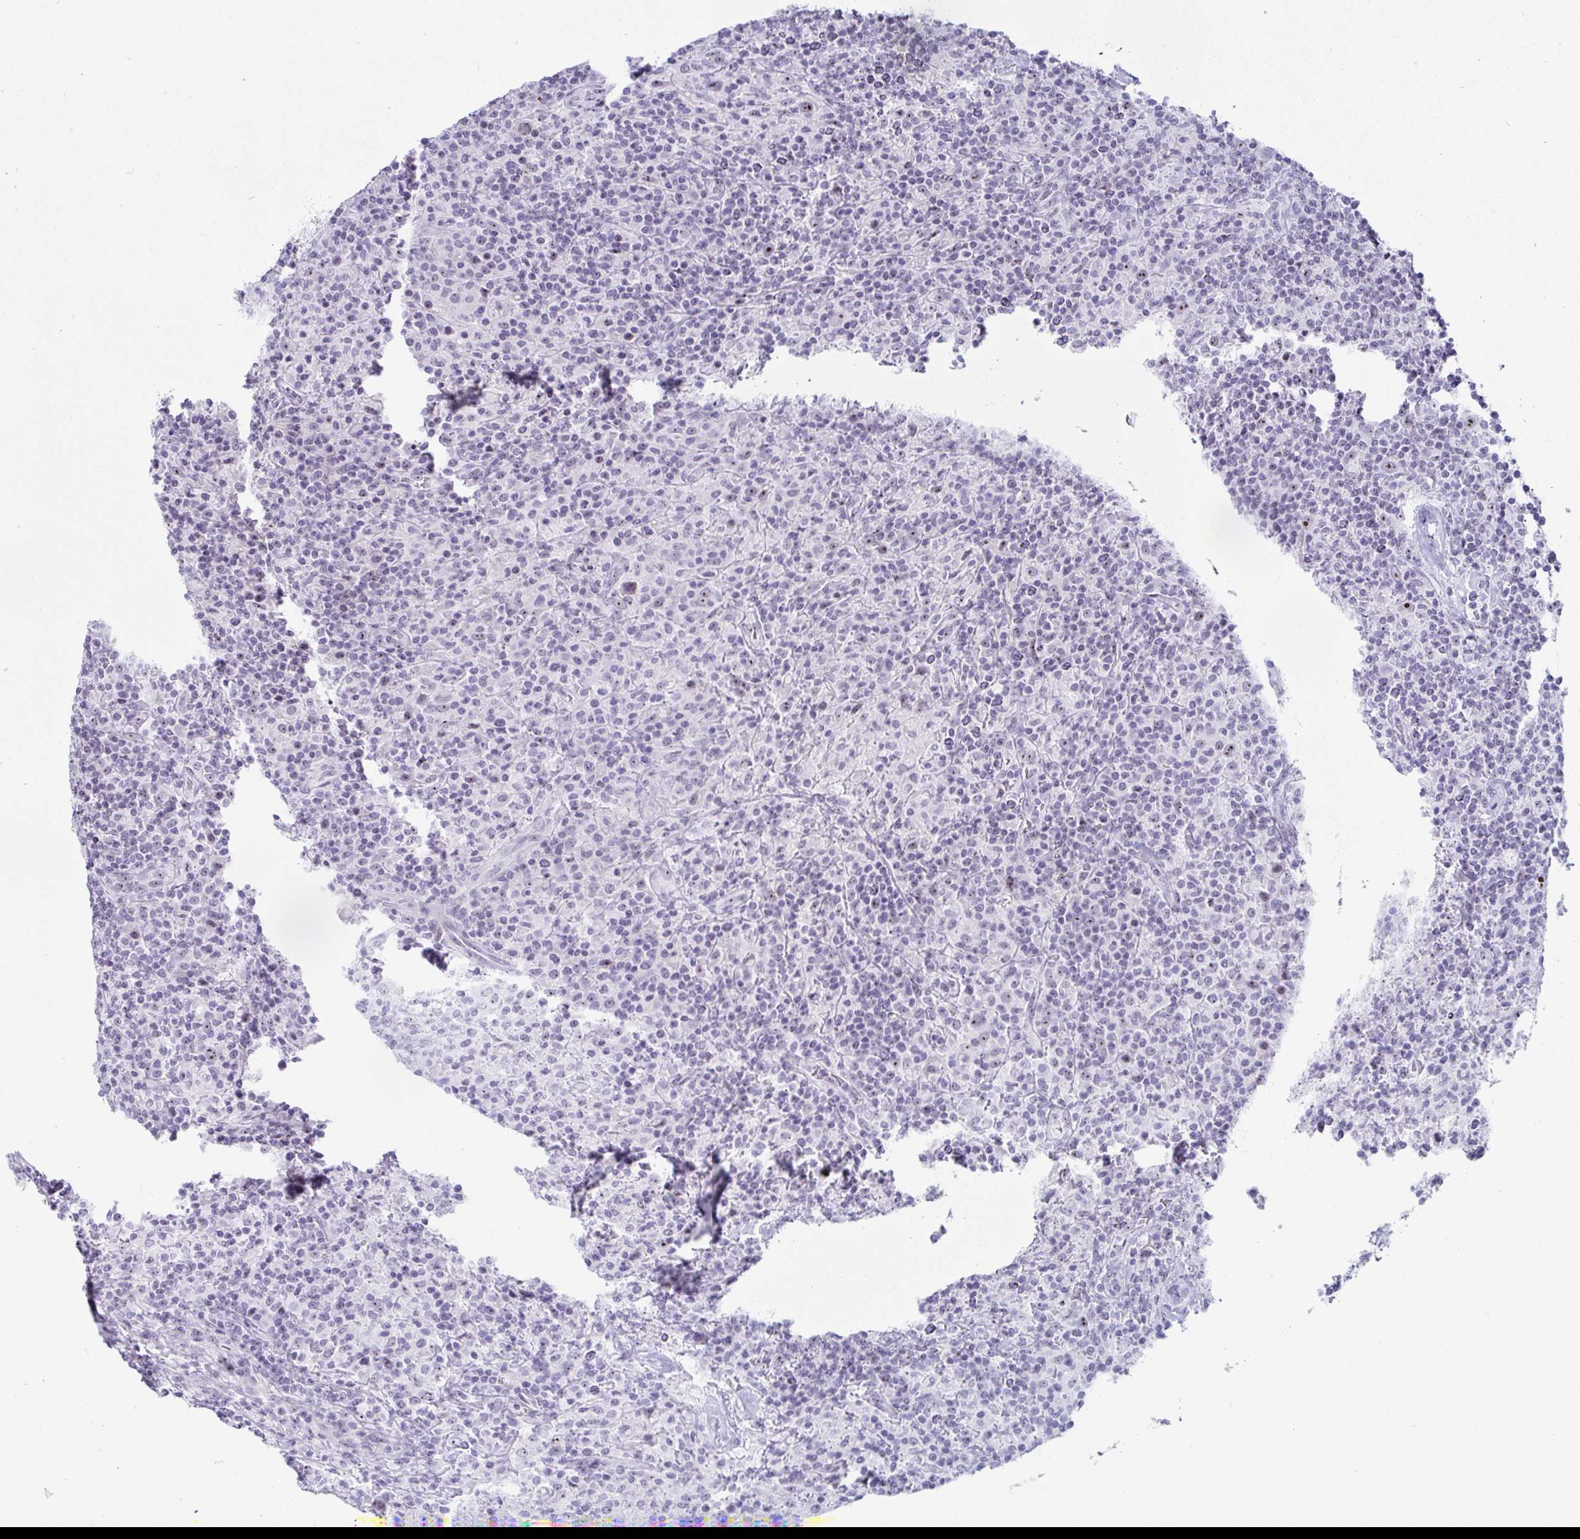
{"staining": {"intensity": "moderate", "quantity": ">75%", "location": "nuclear"}, "tissue": "lymphoma", "cell_type": "Tumor cells", "image_type": "cancer", "snomed": [{"axis": "morphology", "description": "Hodgkin's disease, NOS"}, {"axis": "topography", "description": "Lymph node"}], "caption": "Protein staining of lymphoma tissue exhibits moderate nuclear positivity in about >75% of tumor cells.", "gene": "NOP10", "patient": {"sex": "male", "age": 70}}